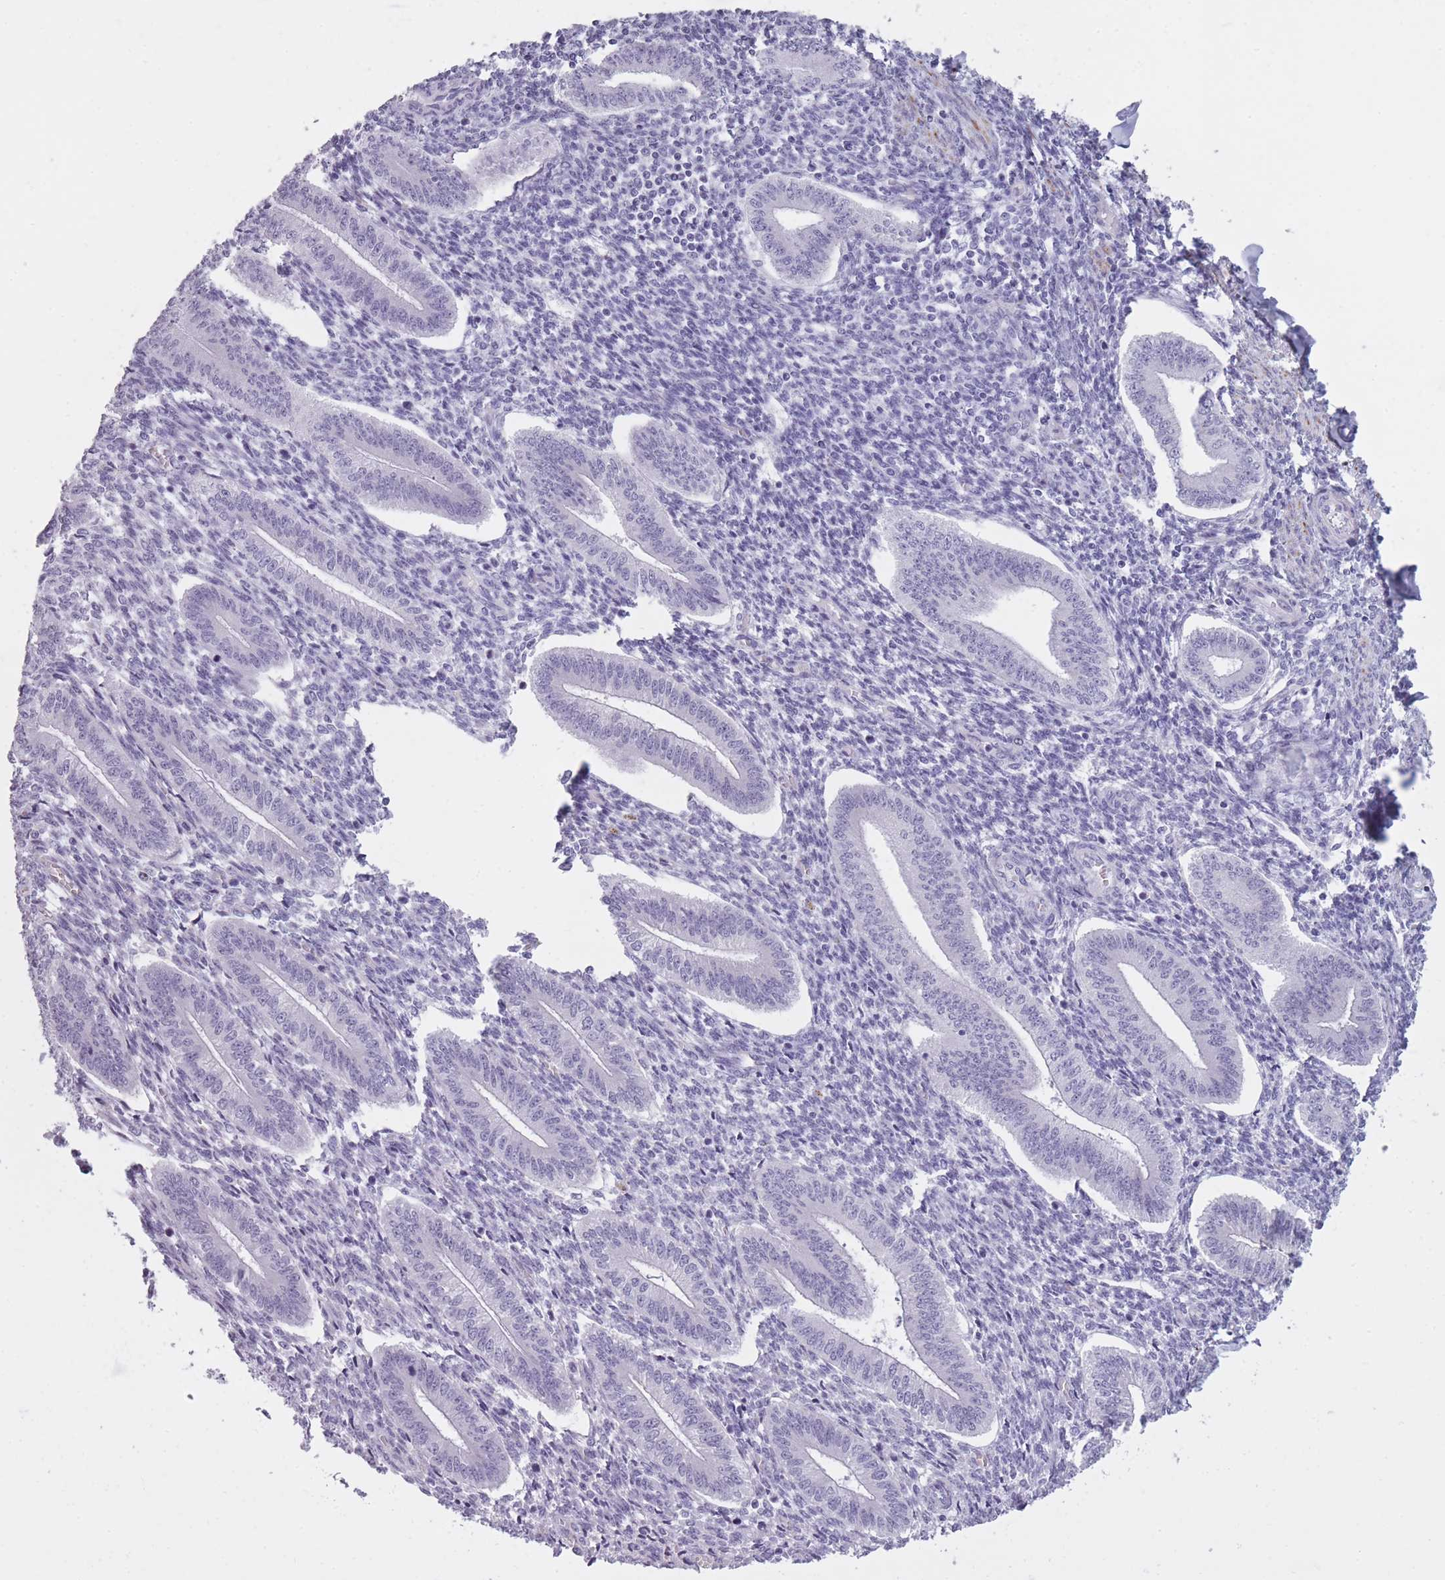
{"staining": {"intensity": "negative", "quantity": "none", "location": "none"}, "tissue": "endometrium", "cell_type": "Cells in endometrial stroma", "image_type": "normal", "snomed": [{"axis": "morphology", "description": "Normal tissue, NOS"}, {"axis": "topography", "description": "Endometrium"}], "caption": "IHC of normal endometrium displays no staining in cells in endometrial stroma. The staining was performed using DAB (3,3'-diaminobenzidine) to visualize the protein expression in brown, while the nuclei were stained in blue with hematoxylin (Magnification: 20x).", "gene": "GOLGA6A", "patient": {"sex": "female", "age": 34}}